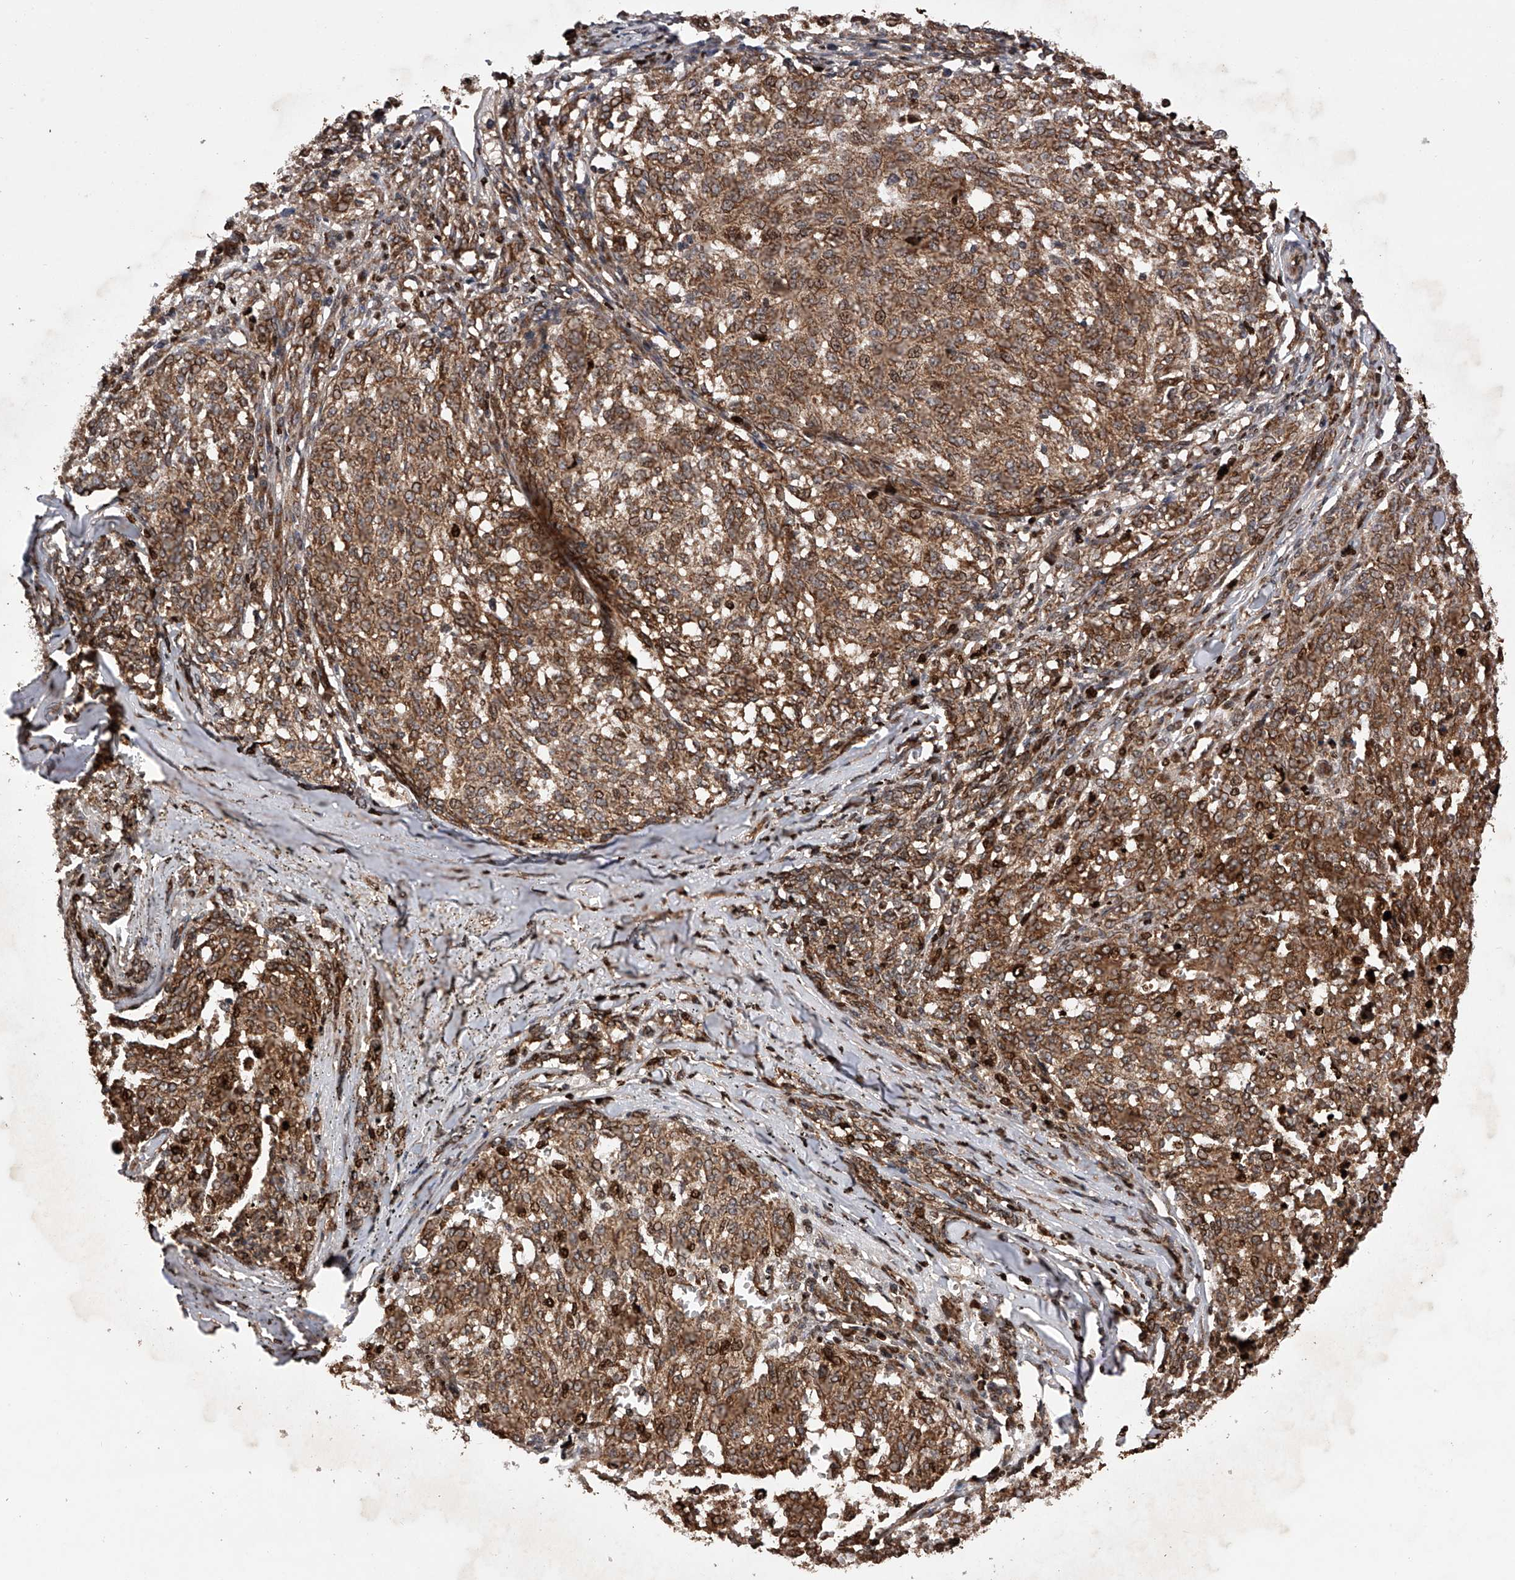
{"staining": {"intensity": "moderate", "quantity": ">75%", "location": "cytoplasmic/membranous,nuclear"}, "tissue": "melanoma", "cell_type": "Tumor cells", "image_type": "cancer", "snomed": [{"axis": "morphology", "description": "Malignant melanoma, NOS"}, {"axis": "topography", "description": "Skin"}], "caption": "IHC histopathology image of human melanoma stained for a protein (brown), which demonstrates medium levels of moderate cytoplasmic/membranous and nuclear positivity in about >75% of tumor cells.", "gene": "MAP3K11", "patient": {"sex": "female", "age": 72}}